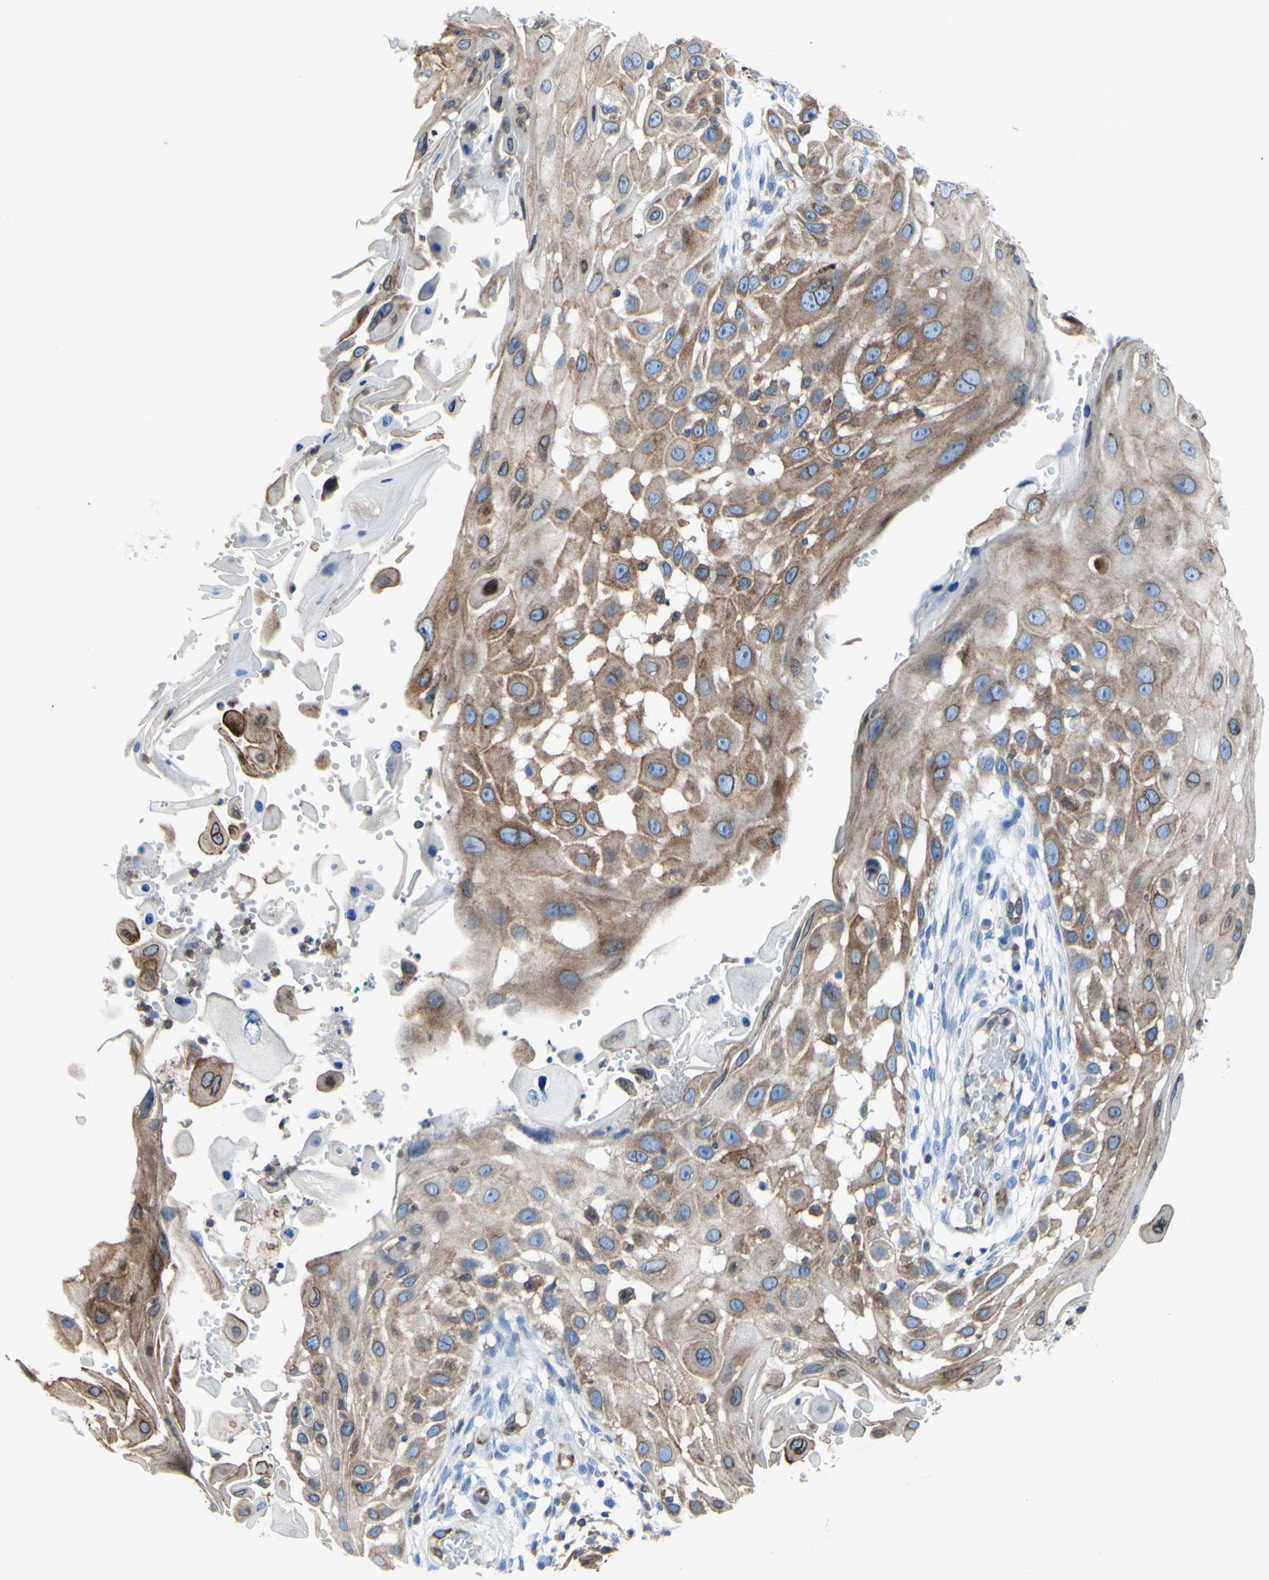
{"staining": {"intensity": "moderate", "quantity": ">75%", "location": "cytoplasmic/membranous"}, "tissue": "skin cancer", "cell_type": "Tumor cells", "image_type": "cancer", "snomed": [{"axis": "morphology", "description": "Squamous cell carcinoma, NOS"}, {"axis": "topography", "description": "Skin"}], "caption": "Brown immunohistochemical staining in skin cancer displays moderate cytoplasmic/membranous expression in approximately >75% of tumor cells. The protein of interest is stained brown, and the nuclei are stained in blue (DAB (3,3'-diaminobenzidine) IHC with brightfield microscopy, high magnification).", "gene": "MGST2", "patient": {"sex": "female", "age": 44}}